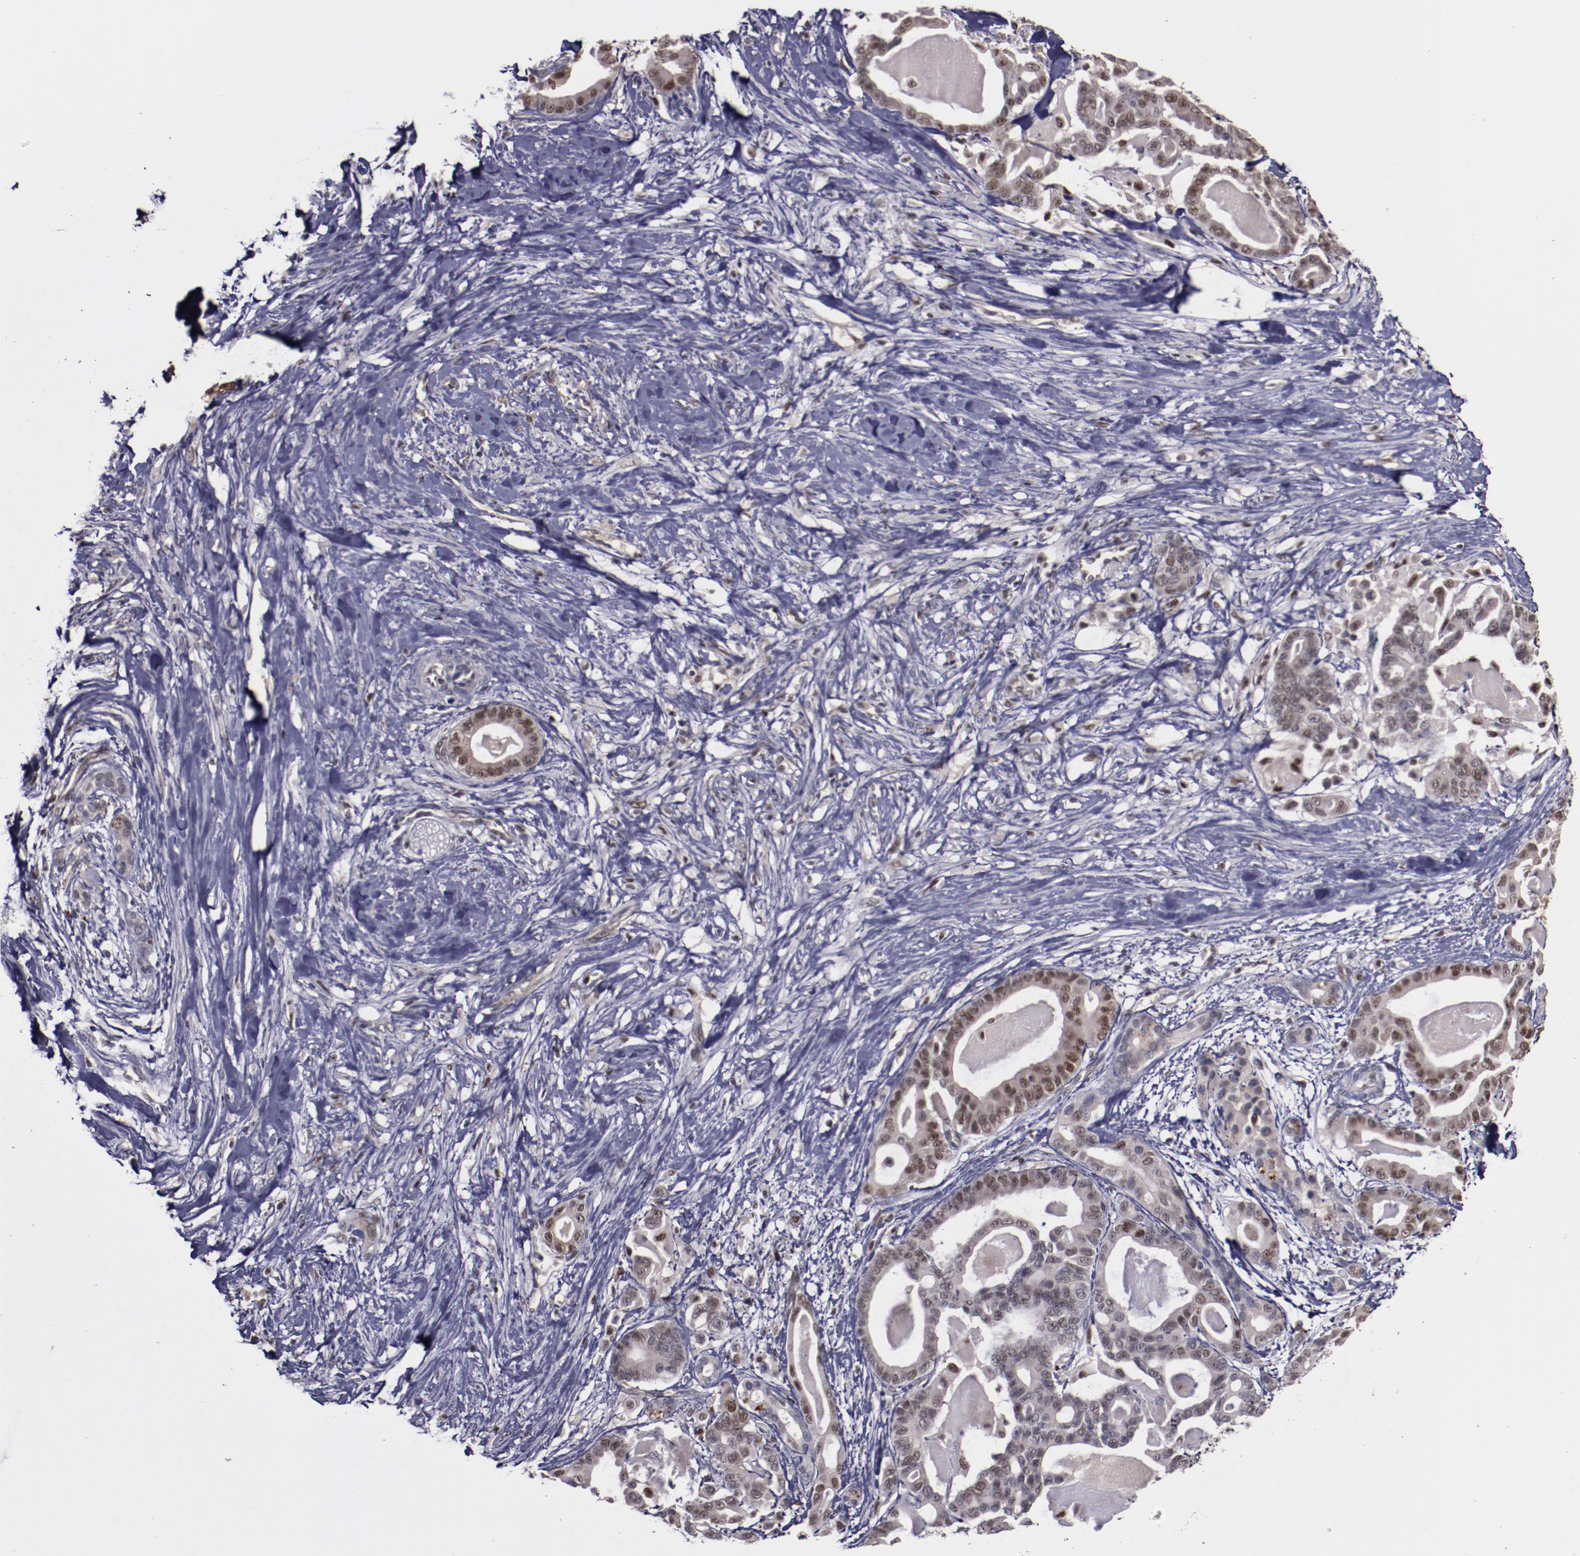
{"staining": {"intensity": "moderate", "quantity": ">75%", "location": "cytoplasmic/membranous,nuclear"}, "tissue": "pancreatic cancer", "cell_type": "Tumor cells", "image_type": "cancer", "snomed": [{"axis": "morphology", "description": "Adenocarcinoma, NOS"}, {"axis": "topography", "description": "Pancreas"}], "caption": "High-power microscopy captured an immunohistochemistry histopathology image of pancreatic cancer (adenocarcinoma), revealing moderate cytoplasmic/membranous and nuclear expression in about >75% of tumor cells.", "gene": "CHEK2", "patient": {"sex": "male", "age": 63}}